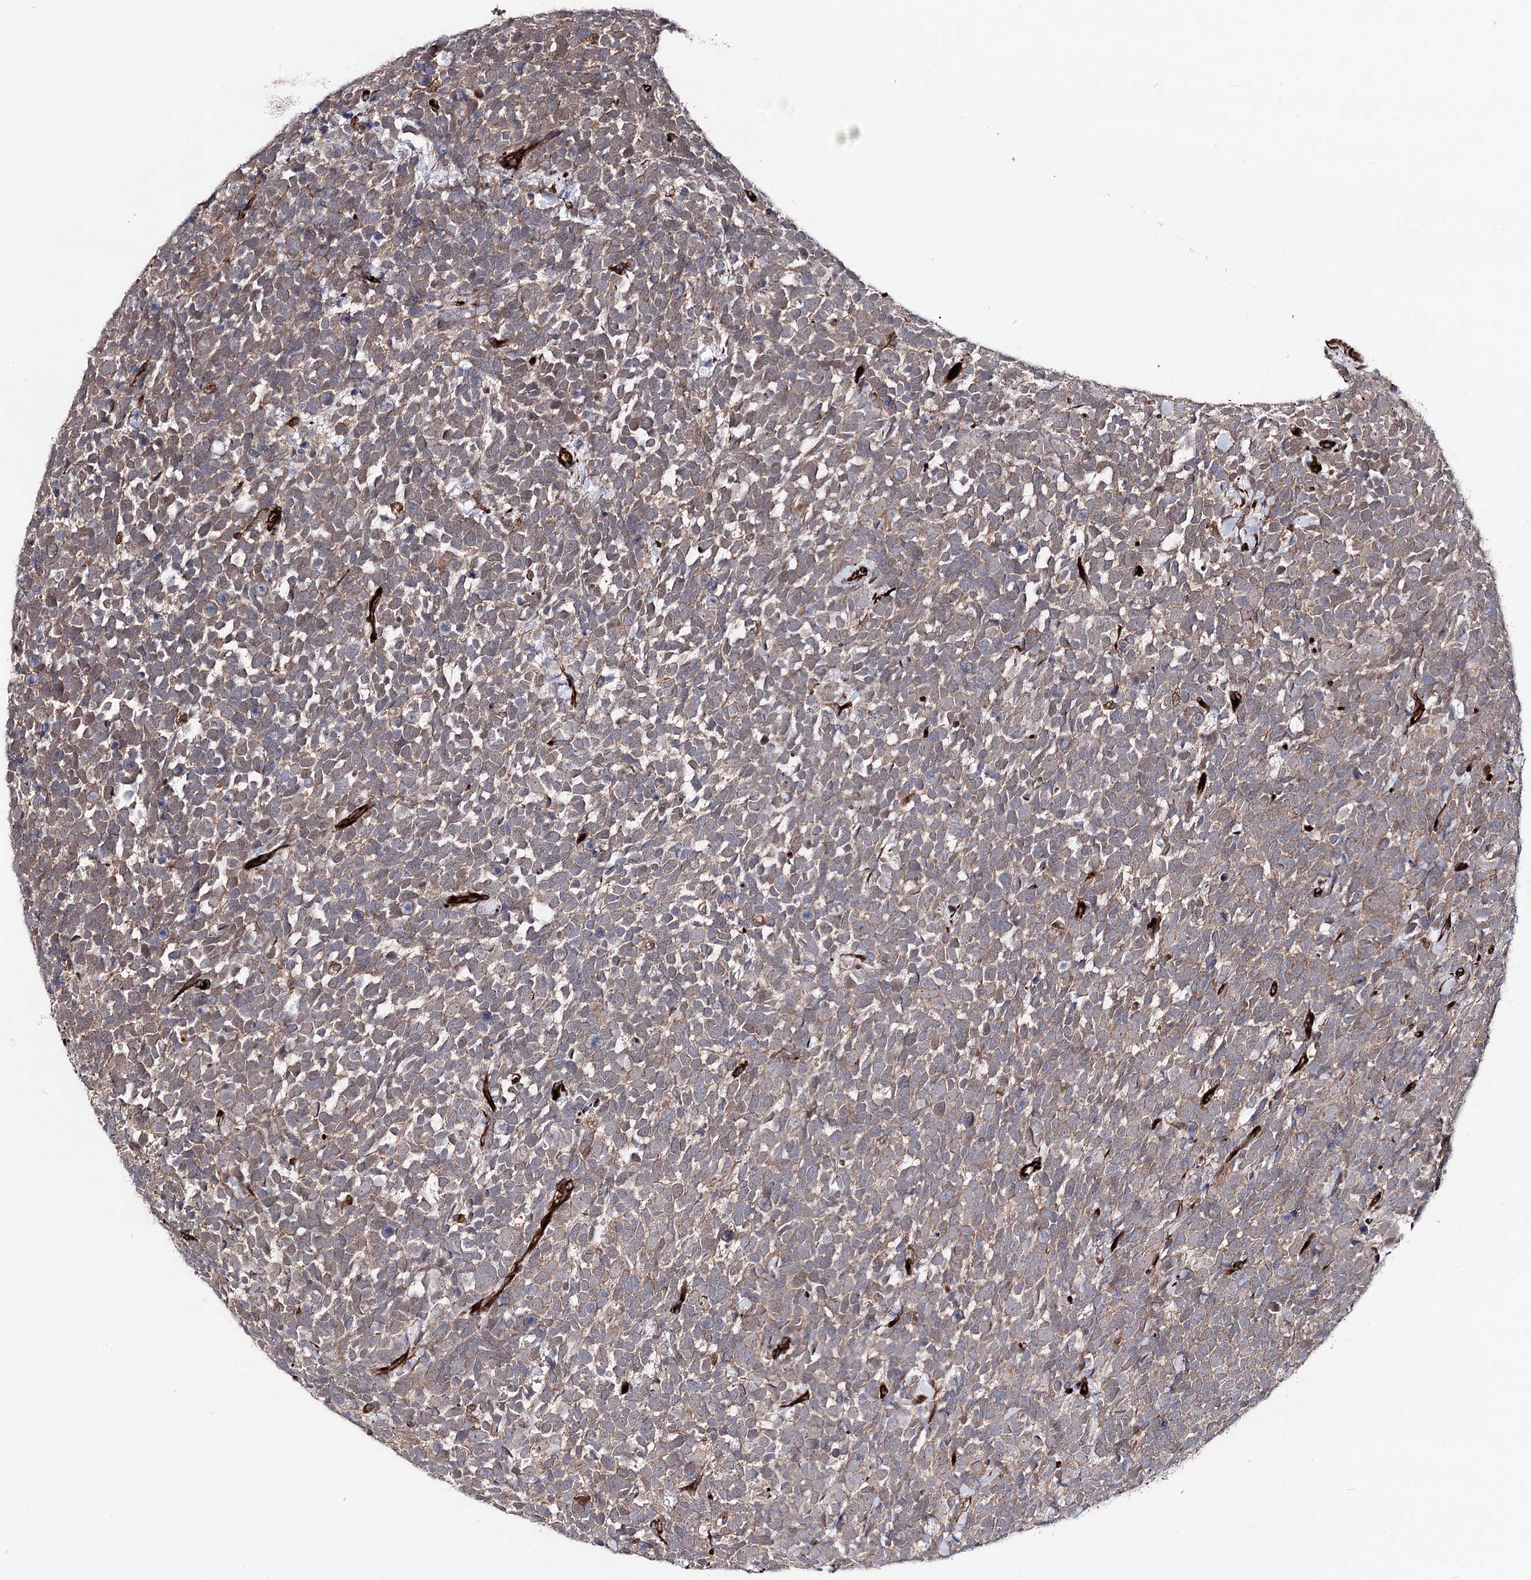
{"staining": {"intensity": "weak", "quantity": ">75%", "location": "cytoplasmic/membranous"}, "tissue": "urothelial cancer", "cell_type": "Tumor cells", "image_type": "cancer", "snomed": [{"axis": "morphology", "description": "Urothelial carcinoma, High grade"}, {"axis": "topography", "description": "Urinary bladder"}], "caption": "Weak cytoplasmic/membranous protein positivity is present in about >75% of tumor cells in urothelial cancer.", "gene": "MIB1", "patient": {"sex": "female", "age": 82}}